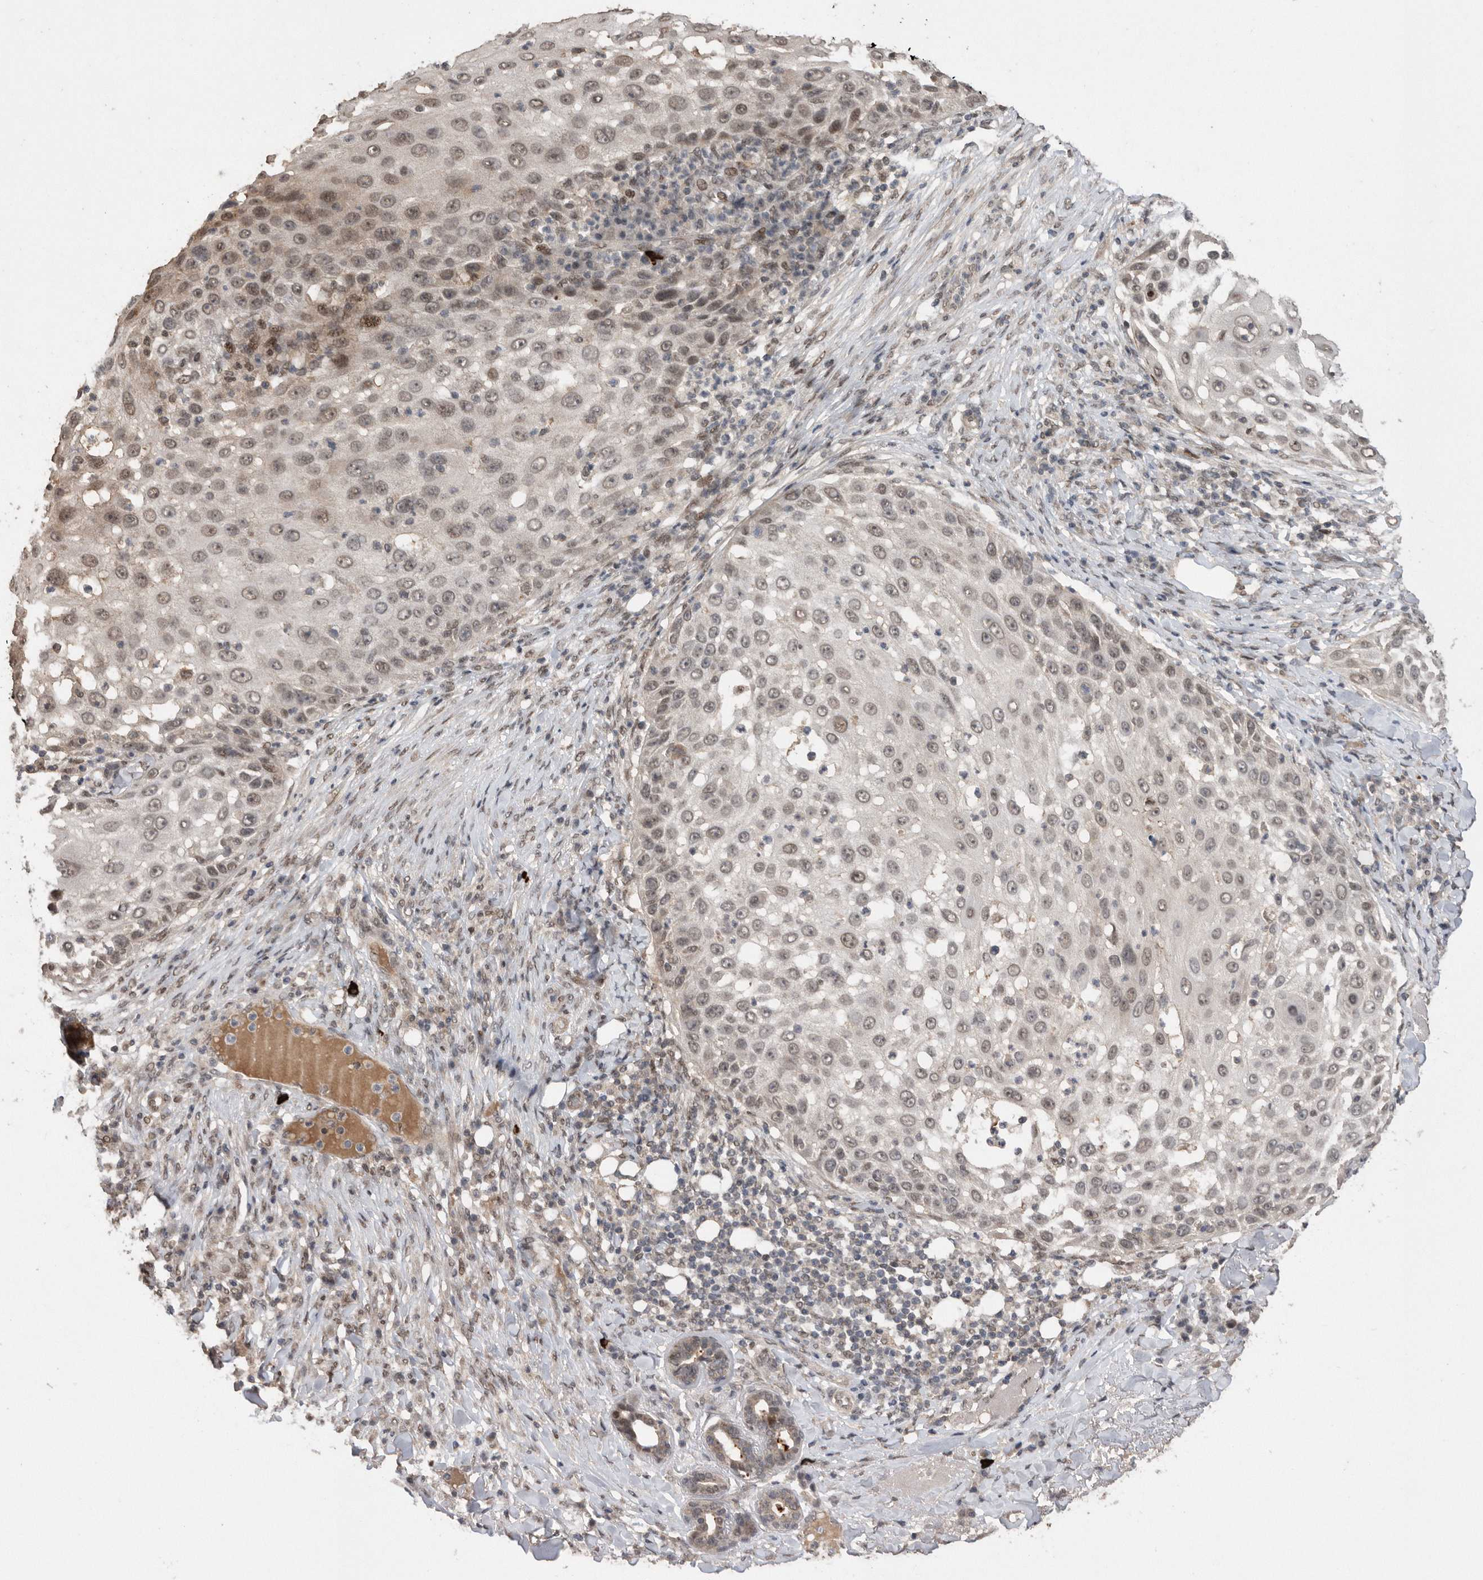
{"staining": {"intensity": "weak", "quantity": ">75%", "location": "nuclear"}, "tissue": "skin cancer", "cell_type": "Tumor cells", "image_type": "cancer", "snomed": [{"axis": "morphology", "description": "Squamous cell carcinoma, NOS"}, {"axis": "topography", "description": "Skin"}], "caption": "Skin cancer (squamous cell carcinoma) tissue demonstrates weak nuclear staining in about >75% of tumor cells, visualized by immunohistochemistry. (DAB IHC, brown staining for protein, blue staining for nuclei).", "gene": "TDRD3", "patient": {"sex": "female", "age": 44}}